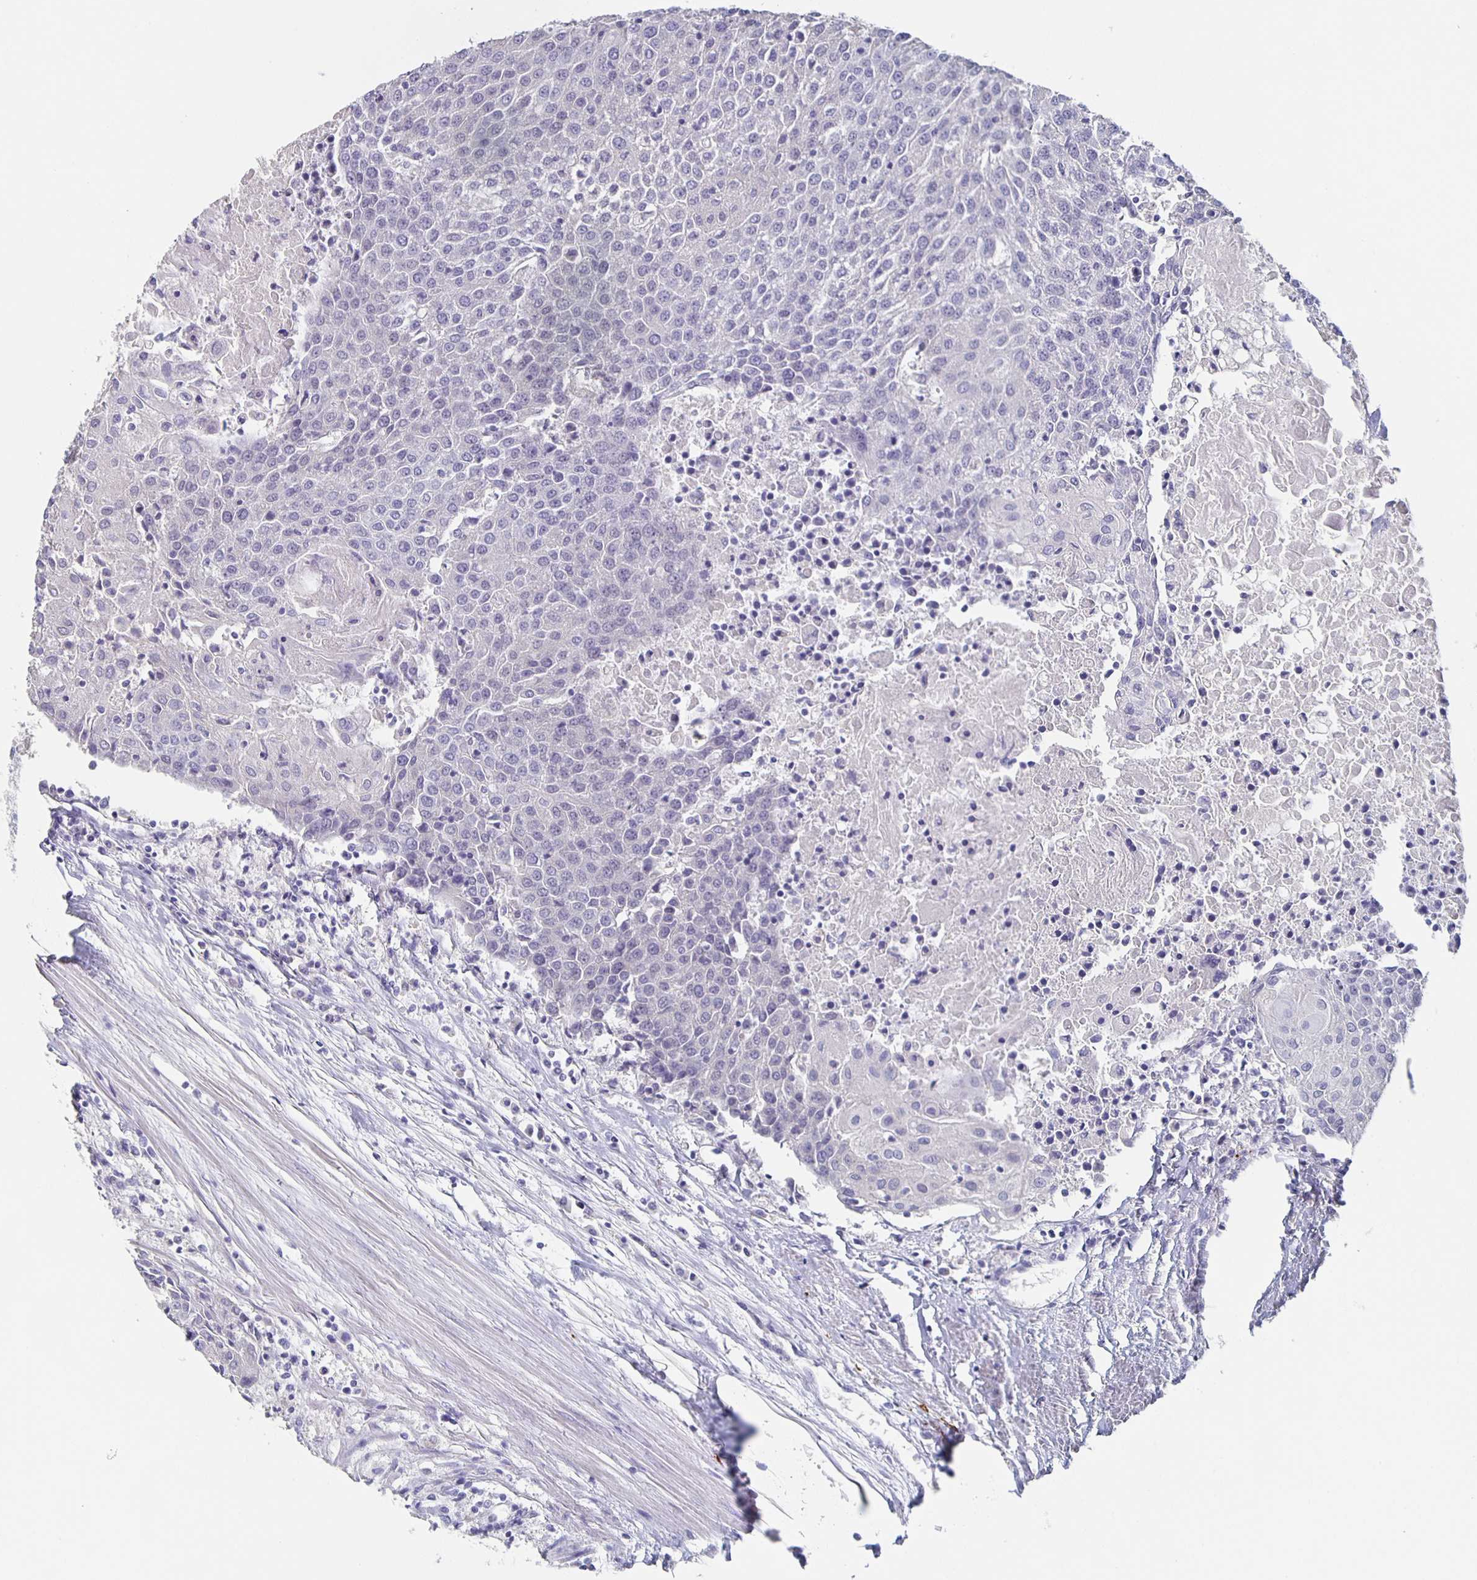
{"staining": {"intensity": "negative", "quantity": "none", "location": "none"}, "tissue": "urothelial cancer", "cell_type": "Tumor cells", "image_type": "cancer", "snomed": [{"axis": "morphology", "description": "Urothelial carcinoma, High grade"}, {"axis": "topography", "description": "Urinary bladder"}], "caption": "This image is of urothelial carcinoma (high-grade) stained with immunohistochemistry (IHC) to label a protein in brown with the nuclei are counter-stained blue. There is no staining in tumor cells.", "gene": "CACNA2D2", "patient": {"sex": "female", "age": 85}}